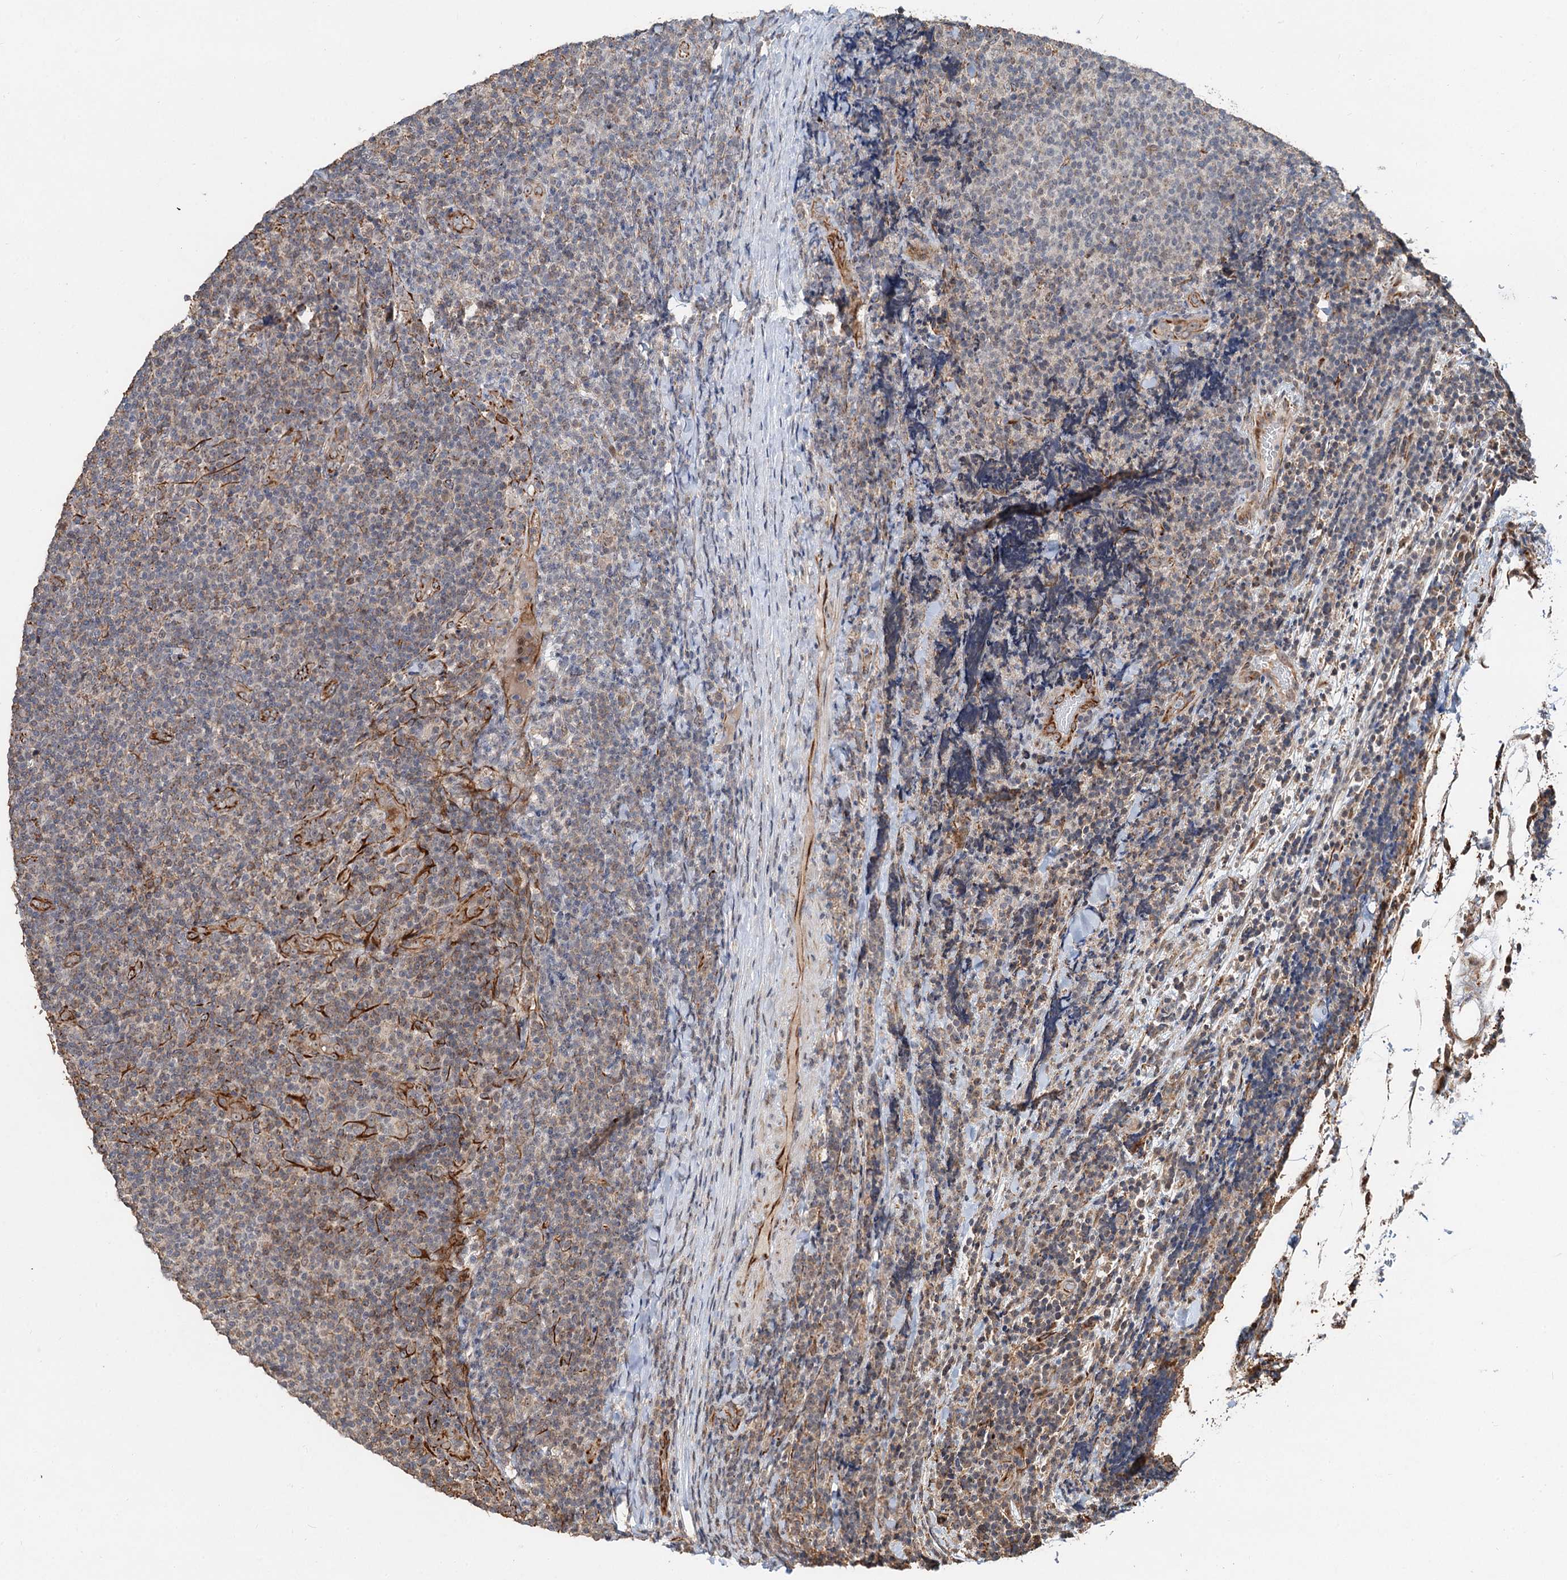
{"staining": {"intensity": "weak", "quantity": "<25%", "location": "nuclear"}, "tissue": "lymphoma", "cell_type": "Tumor cells", "image_type": "cancer", "snomed": [{"axis": "morphology", "description": "Malignant lymphoma, non-Hodgkin's type, Low grade"}, {"axis": "topography", "description": "Lymph node"}], "caption": "Immunohistochemistry (IHC) histopathology image of neoplastic tissue: lymphoma stained with DAB displays no significant protein staining in tumor cells. (DAB (3,3'-diaminobenzidine) IHC with hematoxylin counter stain).", "gene": "TMA16", "patient": {"sex": "male", "age": 66}}